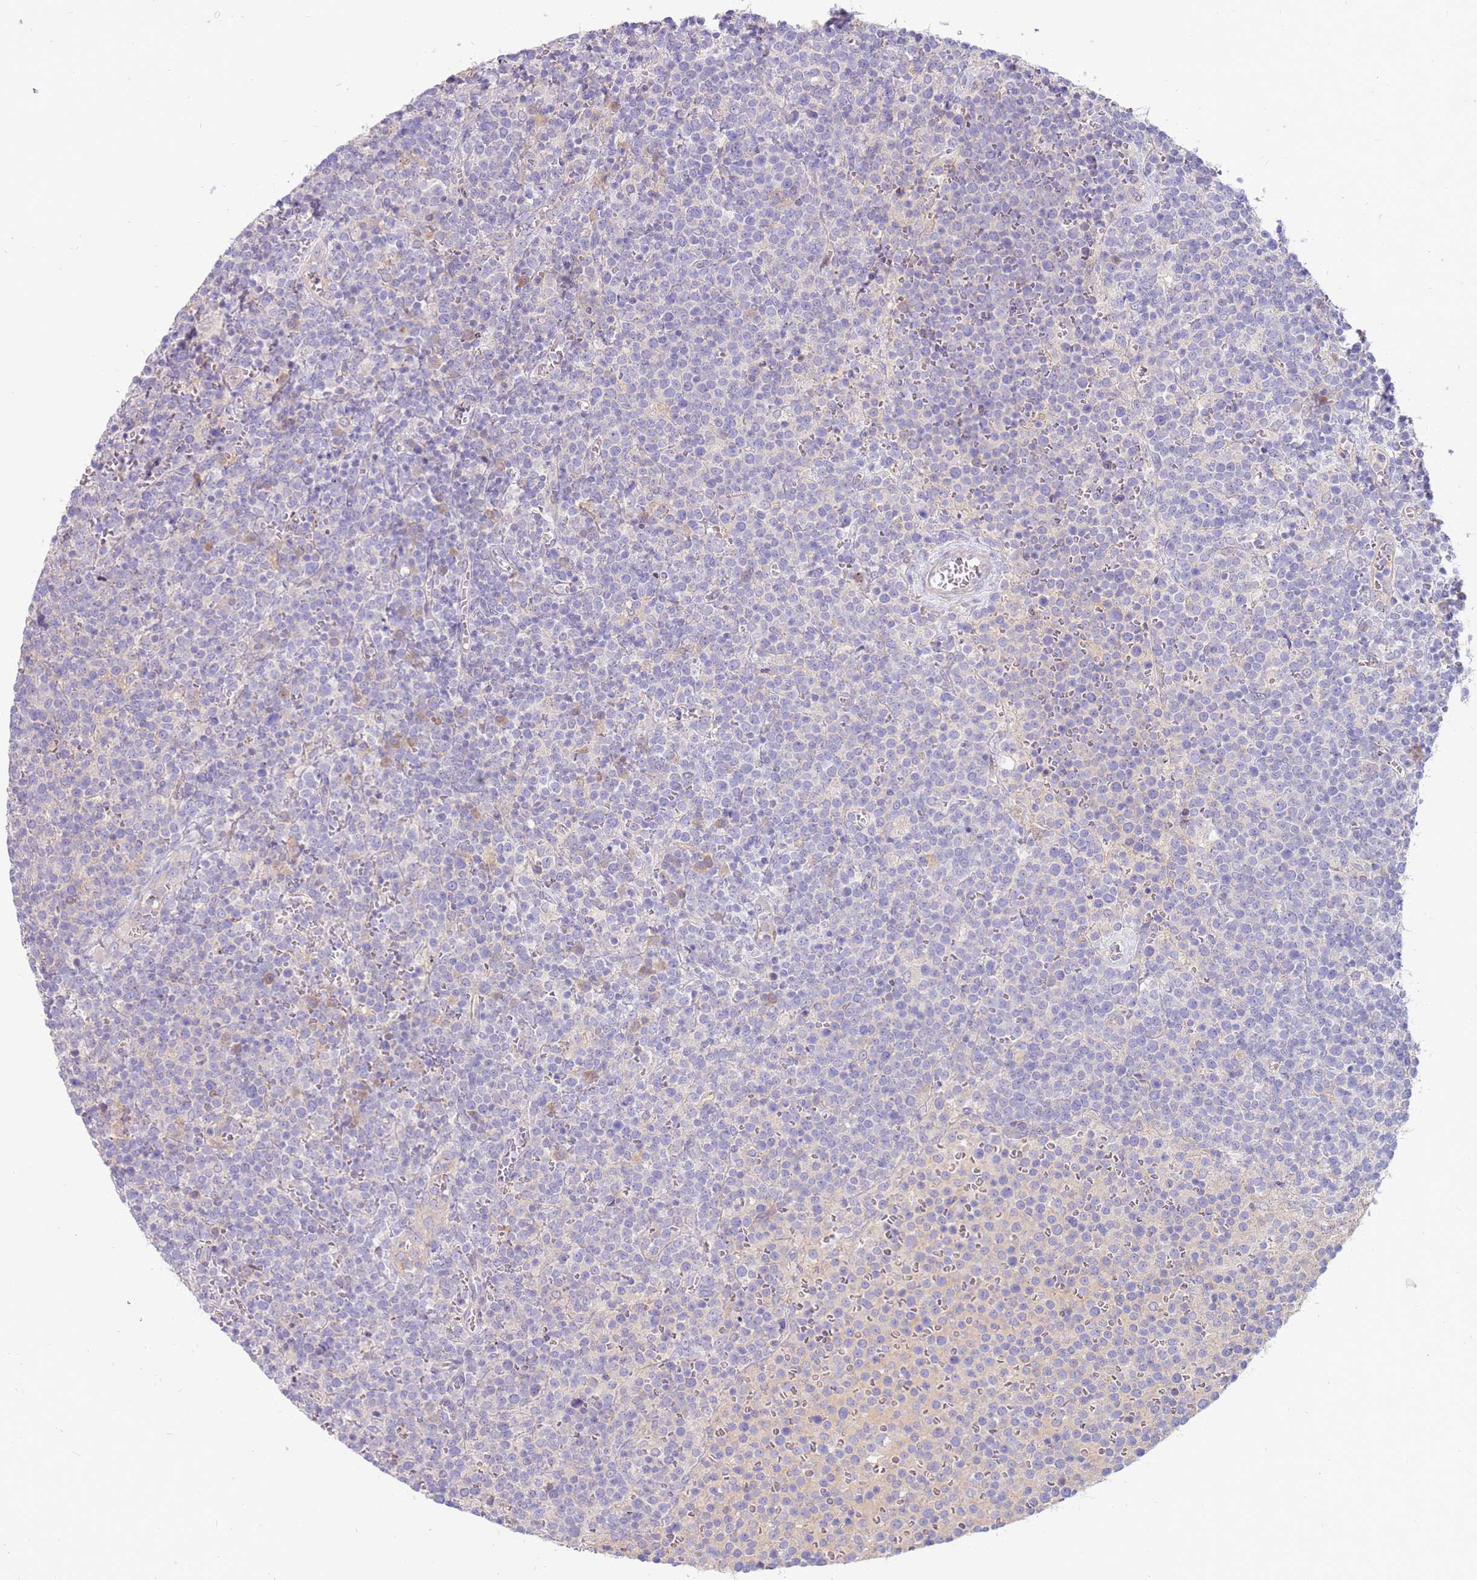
{"staining": {"intensity": "negative", "quantity": "none", "location": "none"}, "tissue": "lymphoma", "cell_type": "Tumor cells", "image_type": "cancer", "snomed": [{"axis": "morphology", "description": "Malignant lymphoma, non-Hodgkin's type, High grade"}, {"axis": "topography", "description": "Lymph node"}], "caption": "The immunohistochemistry (IHC) micrograph has no significant staining in tumor cells of lymphoma tissue.", "gene": "SLC44A4", "patient": {"sex": "male", "age": 61}}